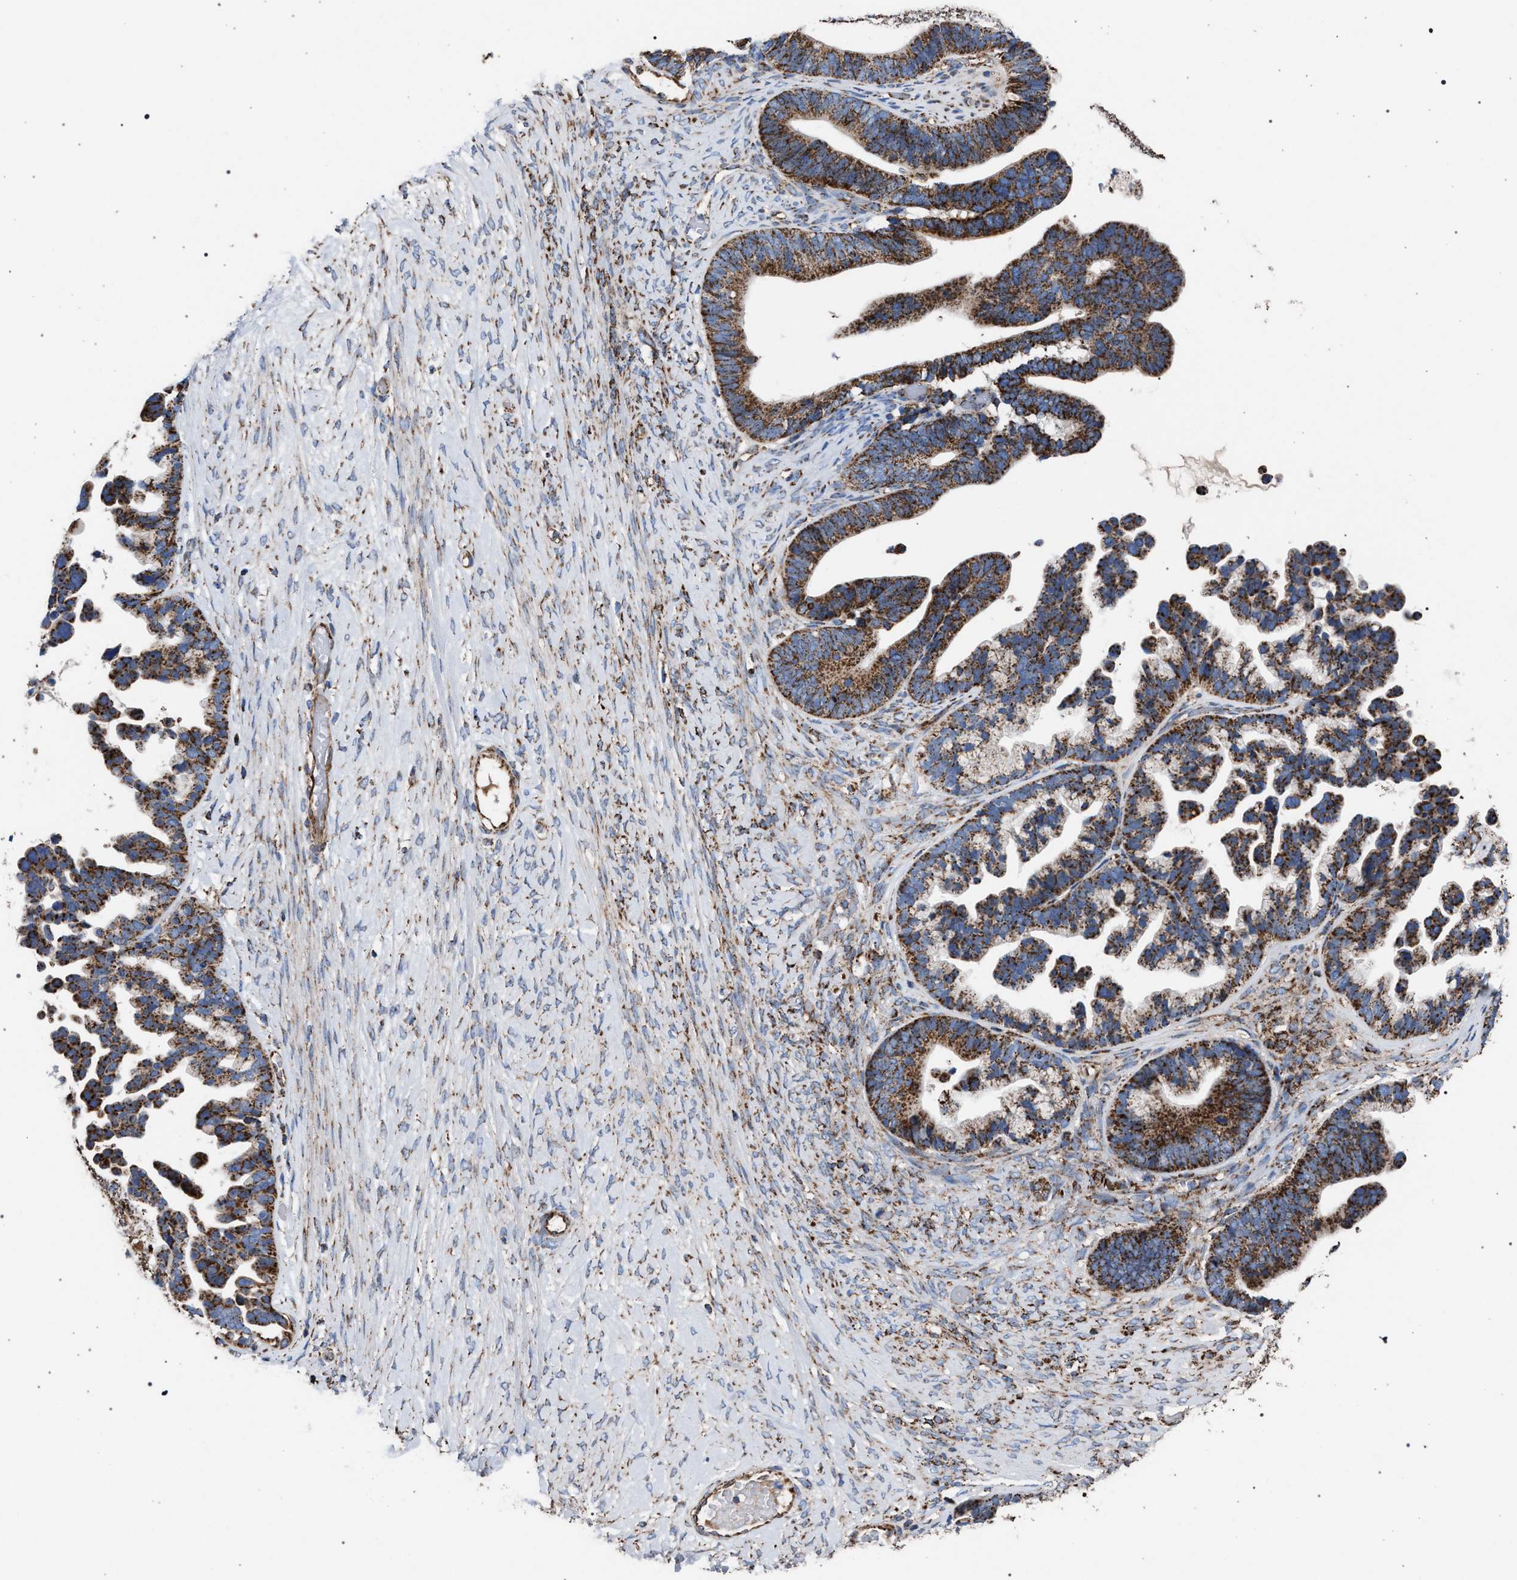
{"staining": {"intensity": "moderate", "quantity": ">75%", "location": "cytoplasmic/membranous"}, "tissue": "ovarian cancer", "cell_type": "Tumor cells", "image_type": "cancer", "snomed": [{"axis": "morphology", "description": "Cystadenocarcinoma, serous, NOS"}, {"axis": "topography", "description": "Ovary"}], "caption": "Immunohistochemistry (IHC) image of neoplastic tissue: human serous cystadenocarcinoma (ovarian) stained using immunohistochemistry displays medium levels of moderate protein expression localized specifically in the cytoplasmic/membranous of tumor cells, appearing as a cytoplasmic/membranous brown color.", "gene": "VPS13A", "patient": {"sex": "female", "age": 56}}